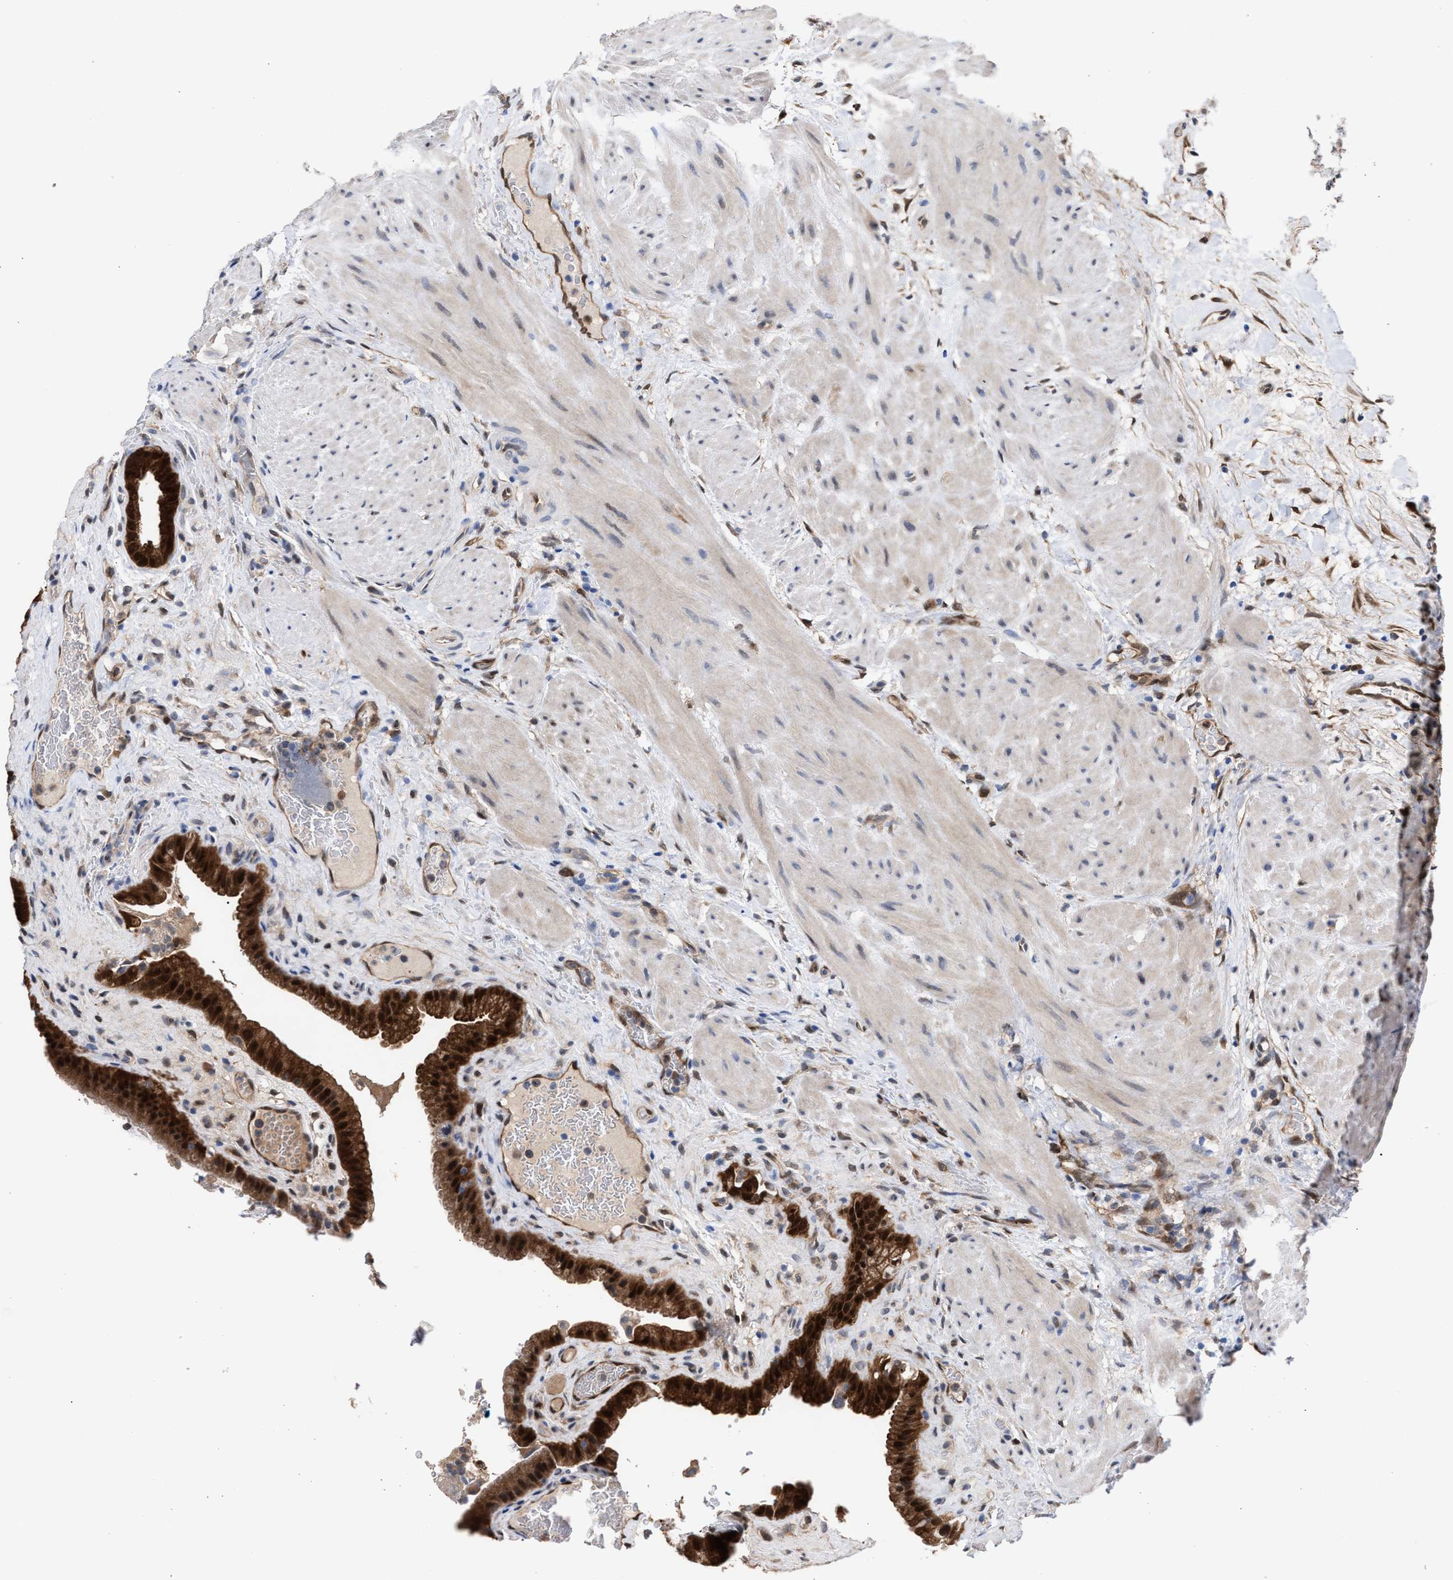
{"staining": {"intensity": "strong", "quantity": ">75%", "location": "cytoplasmic/membranous,nuclear"}, "tissue": "gallbladder", "cell_type": "Glandular cells", "image_type": "normal", "snomed": [{"axis": "morphology", "description": "Normal tissue, NOS"}, {"axis": "topography", "description": "Gallbladder"}], "caption": "Protein expression analysis of benign gallbladder shows strong cytoplasmic/membranous,nuclear expression in approximately >75% of glandular cells.", "gene": "TP53I3", "patient": {"sex": "male", "age": 49}}